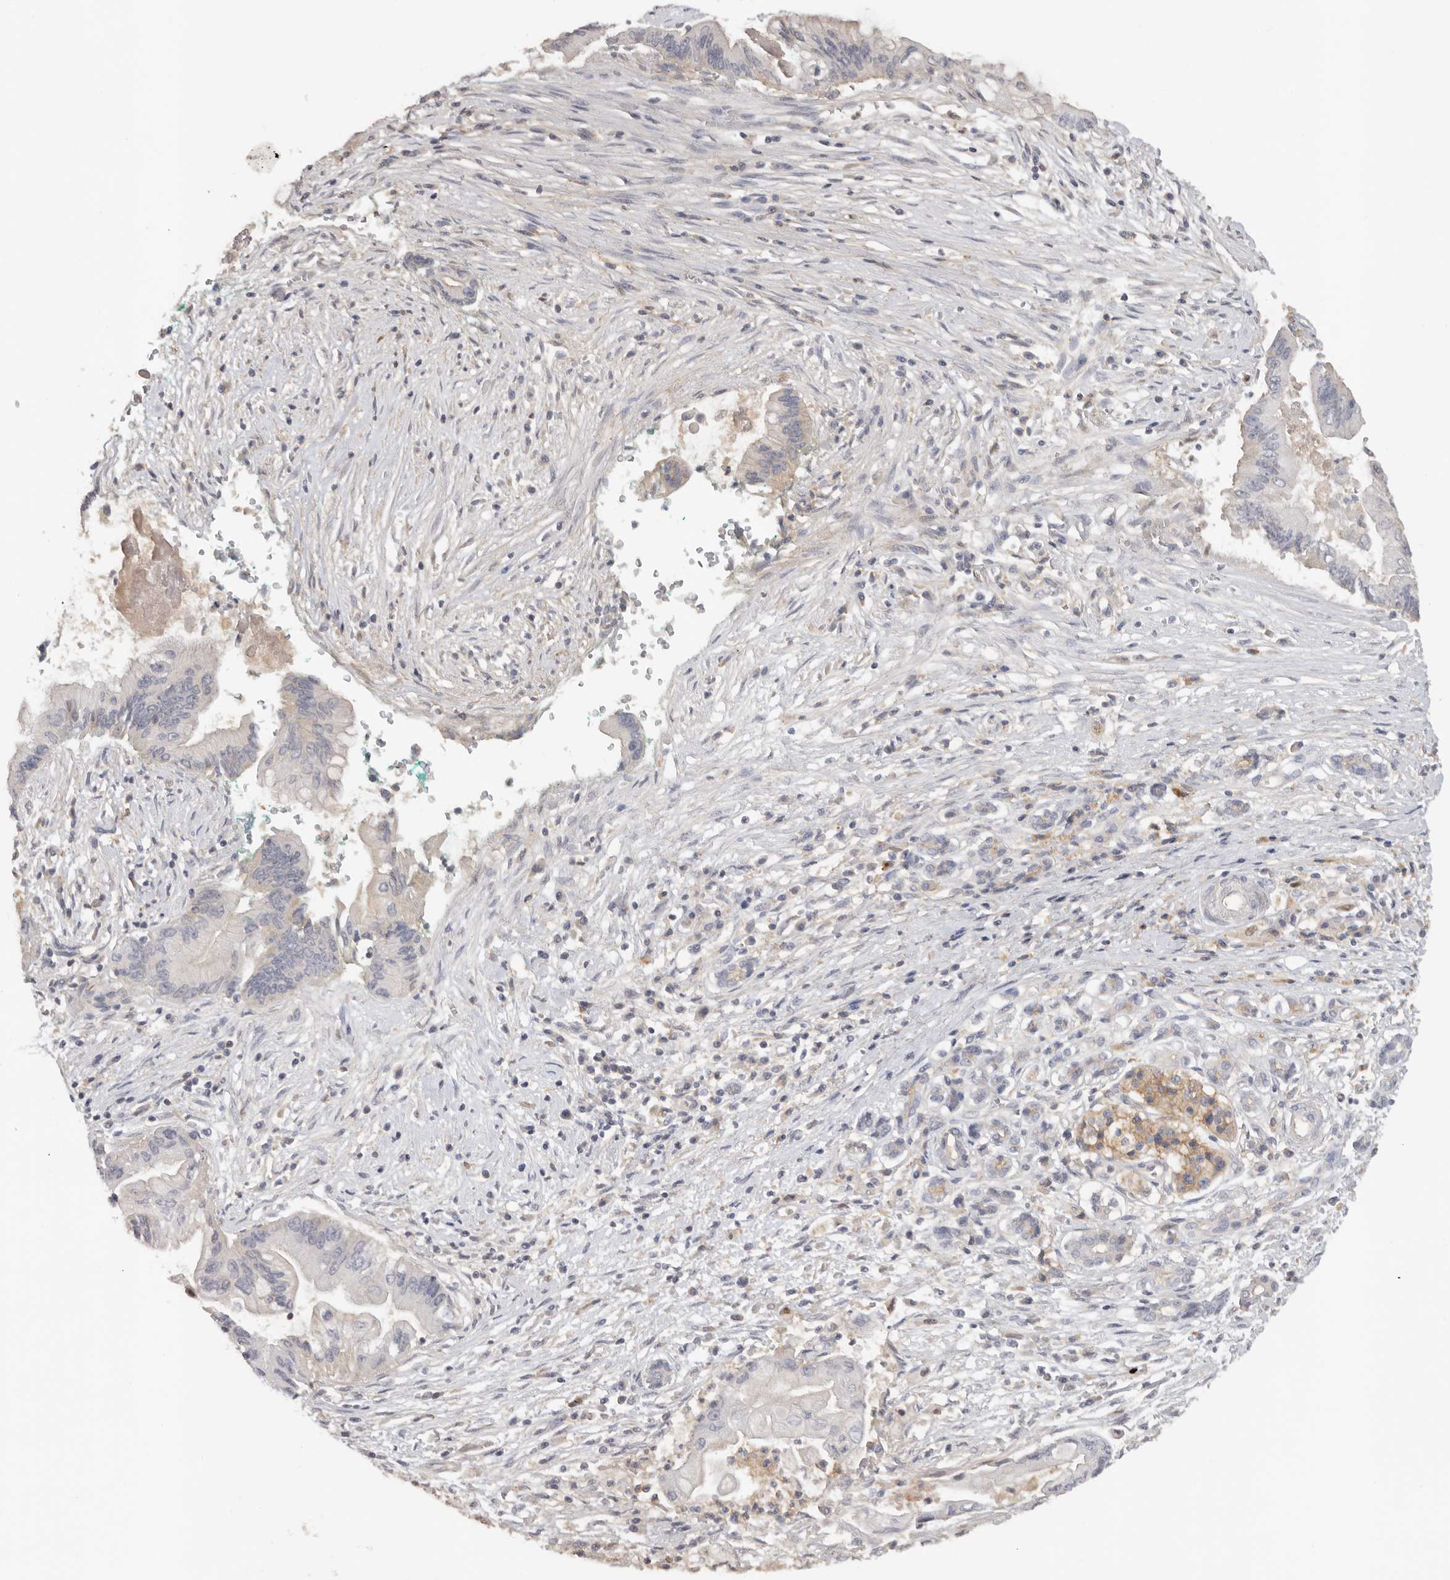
{"staining": {"intensity": "negative", "quantity": "none", "location": "none"}, "tissue": "pancreatic cancer", "cell_type": "Tumor cells", "image_type": "cancer", "snomed": [{"axis": "morphology", "description": "Adenocarcinoma, NOS"}, {"axis": "topography", "description": "Pancreas"}], "caption": "A histopathology image of human pancreatic cancer is negative for staining in tumor cells.", "gene": "WDTC1", "patient": {"sex": "male", "age": 78}}